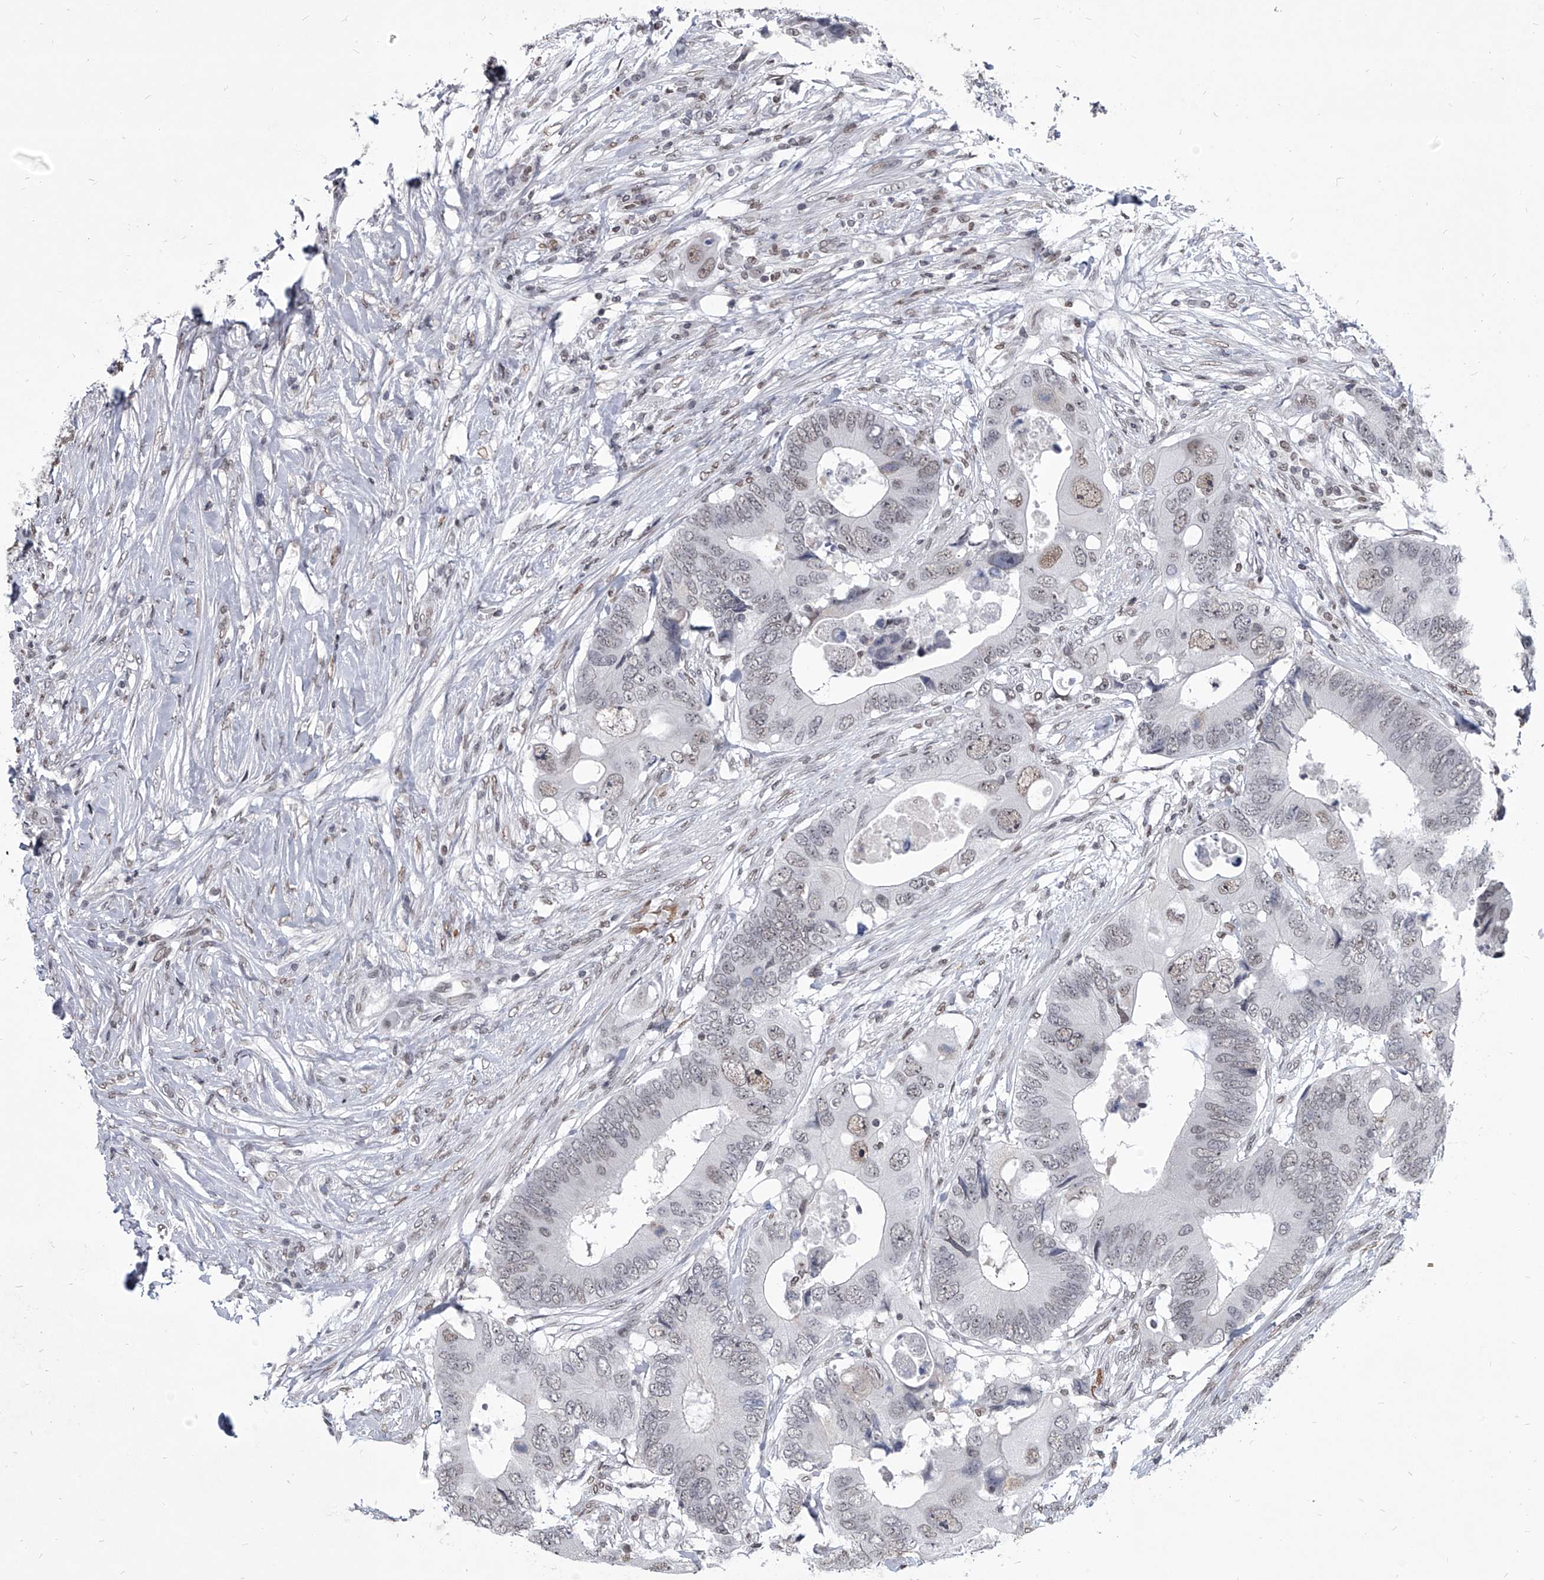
{"staining": {"intensity": "weak", "quantity": "<25%", "location": "nuclear"}, "tissue": "colorectal cancer", "cell_type": "Tumor cells", "image_type": "cancer", "snomed": [{"axis": "morphology", "description": "Adenocarcinoma, NOS"}, {"axis": "topography", "description": "Colon"}], "caption": "IHC of colorectal cancer displays no staining in tumor cells.", "gene": "PPIL4", "patient": {"sex": "male", "age": 71}}